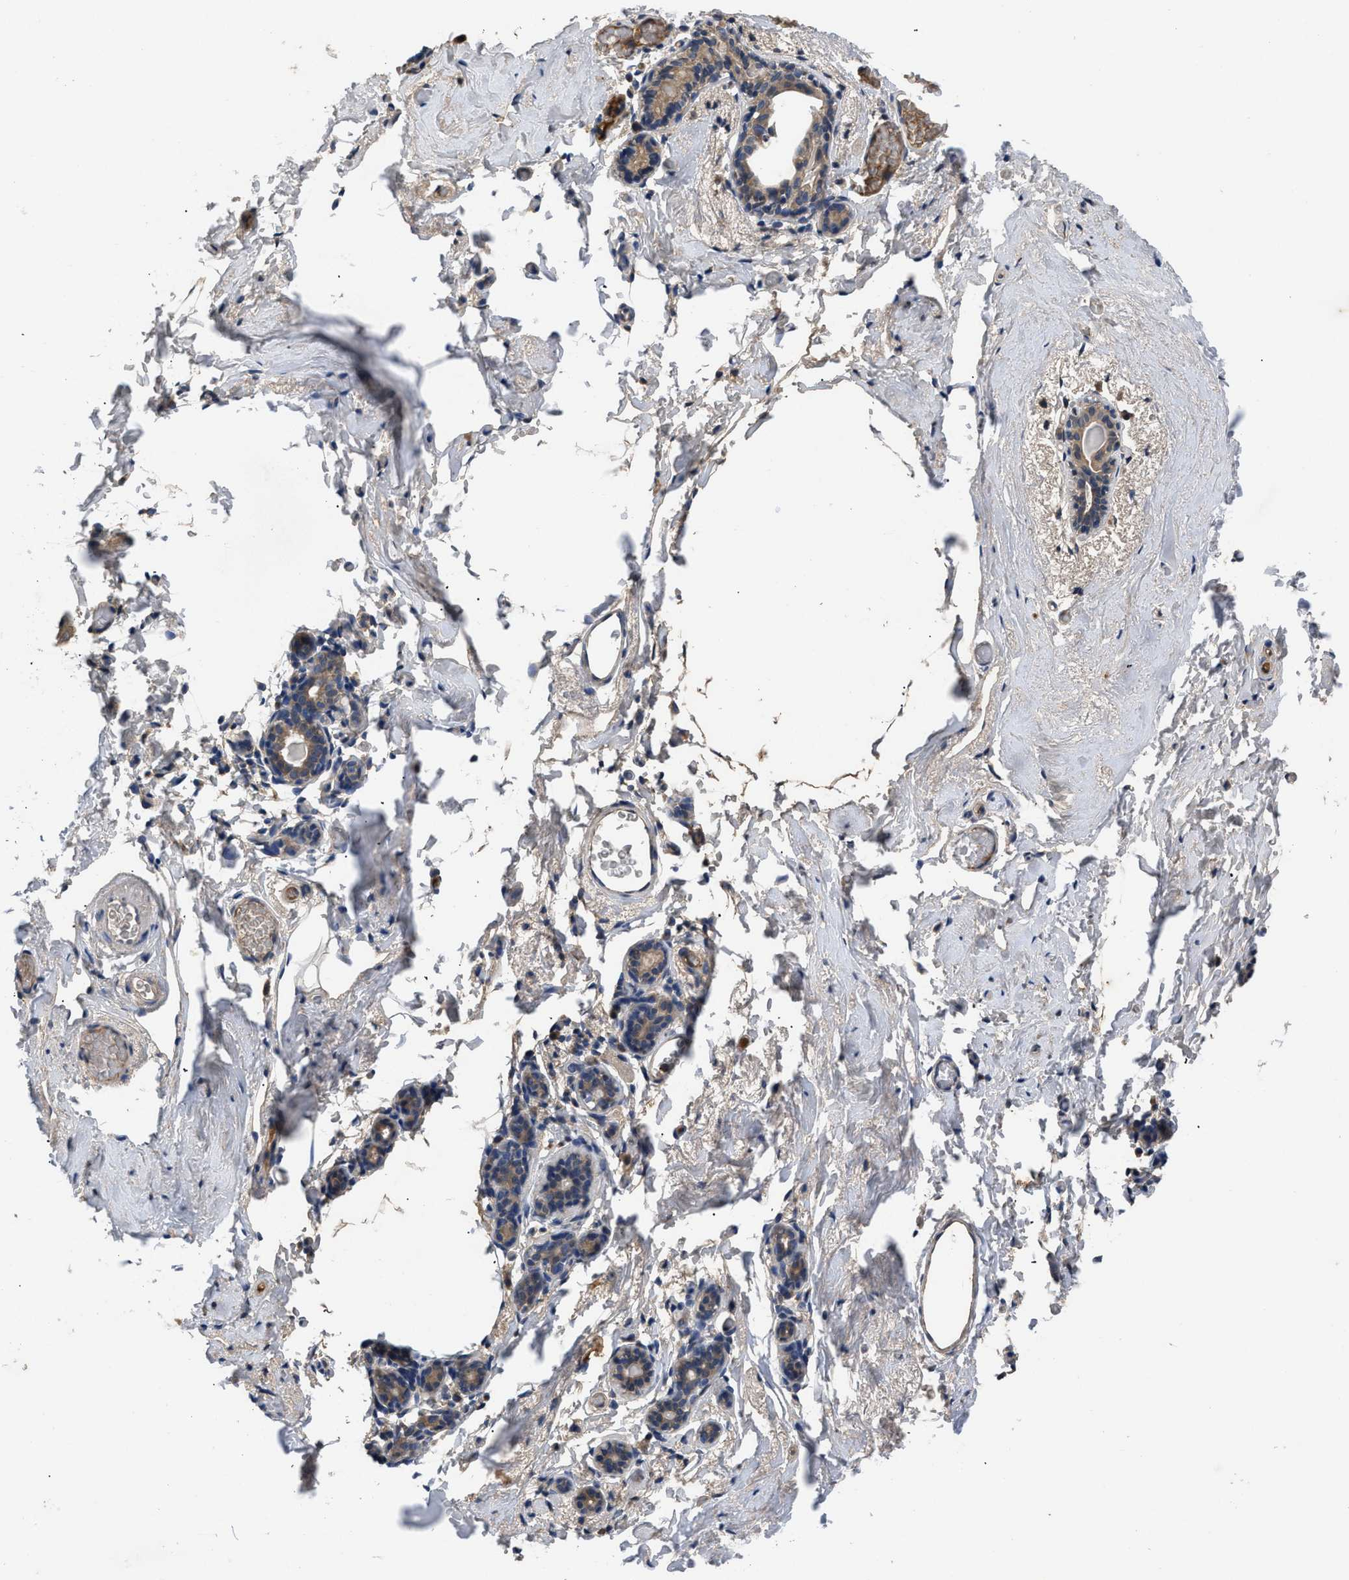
{"staining": {"intensity": "negative", "quantity": "none", "location": "none"}, "tissue": "breast", "cell_type": "Adipocytes", "image_type": "normal", "snomed": [{"axis": "morphology", "description": "Normal tissue, NOS"}, {"axis": "topography", "description": "Breast"}], "caption": "Protein analysis of benign breast exhibits no significant expression in adipocytes. (Brightfield microscopy of DAB immunohistochemistry (IHC) at high magnification).", "gene": "VPS4A", "patient": {"sex": "female", "age": 62}}